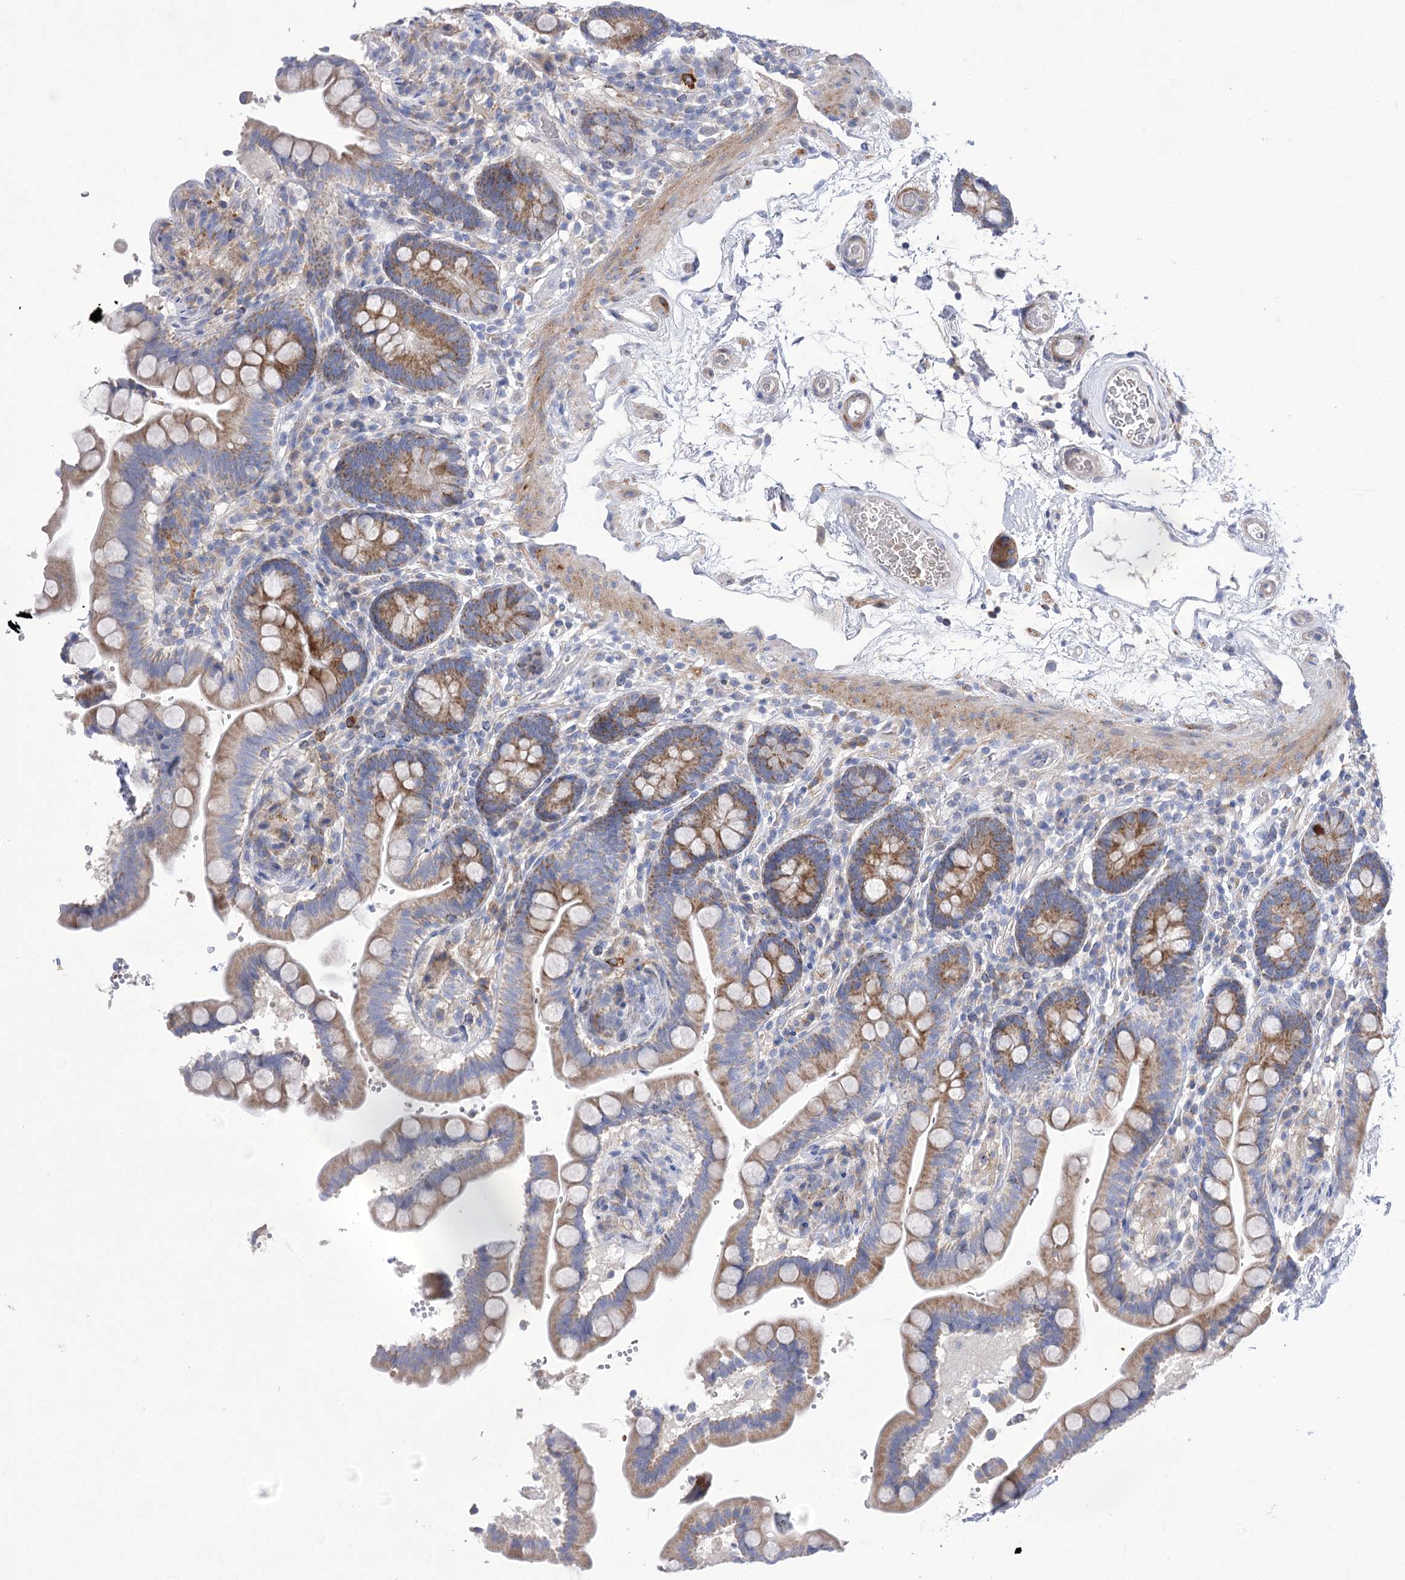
{"staining": {"intensity": "moderate", "quantity": "<25%", "location": "cytoplasmic/membranous"}, "tissue": "colon", "cell_type": "Endothelial cells", "image_type": "normal", "snomed": [{"axis": "morphology", "description": "Normal tissue, NOS"}, {"axis": "topography", "description": "Smooth muscle"}, {"axis": "topography", "description": "Colon"}], "caption": "Protein analysis of unremarkable colon reveals moderate cytoplasmic/membranous staining in approximately <25% of endothelial cells.", "gene": "COX15", "patient": {"sex": "male", "age": 73}}